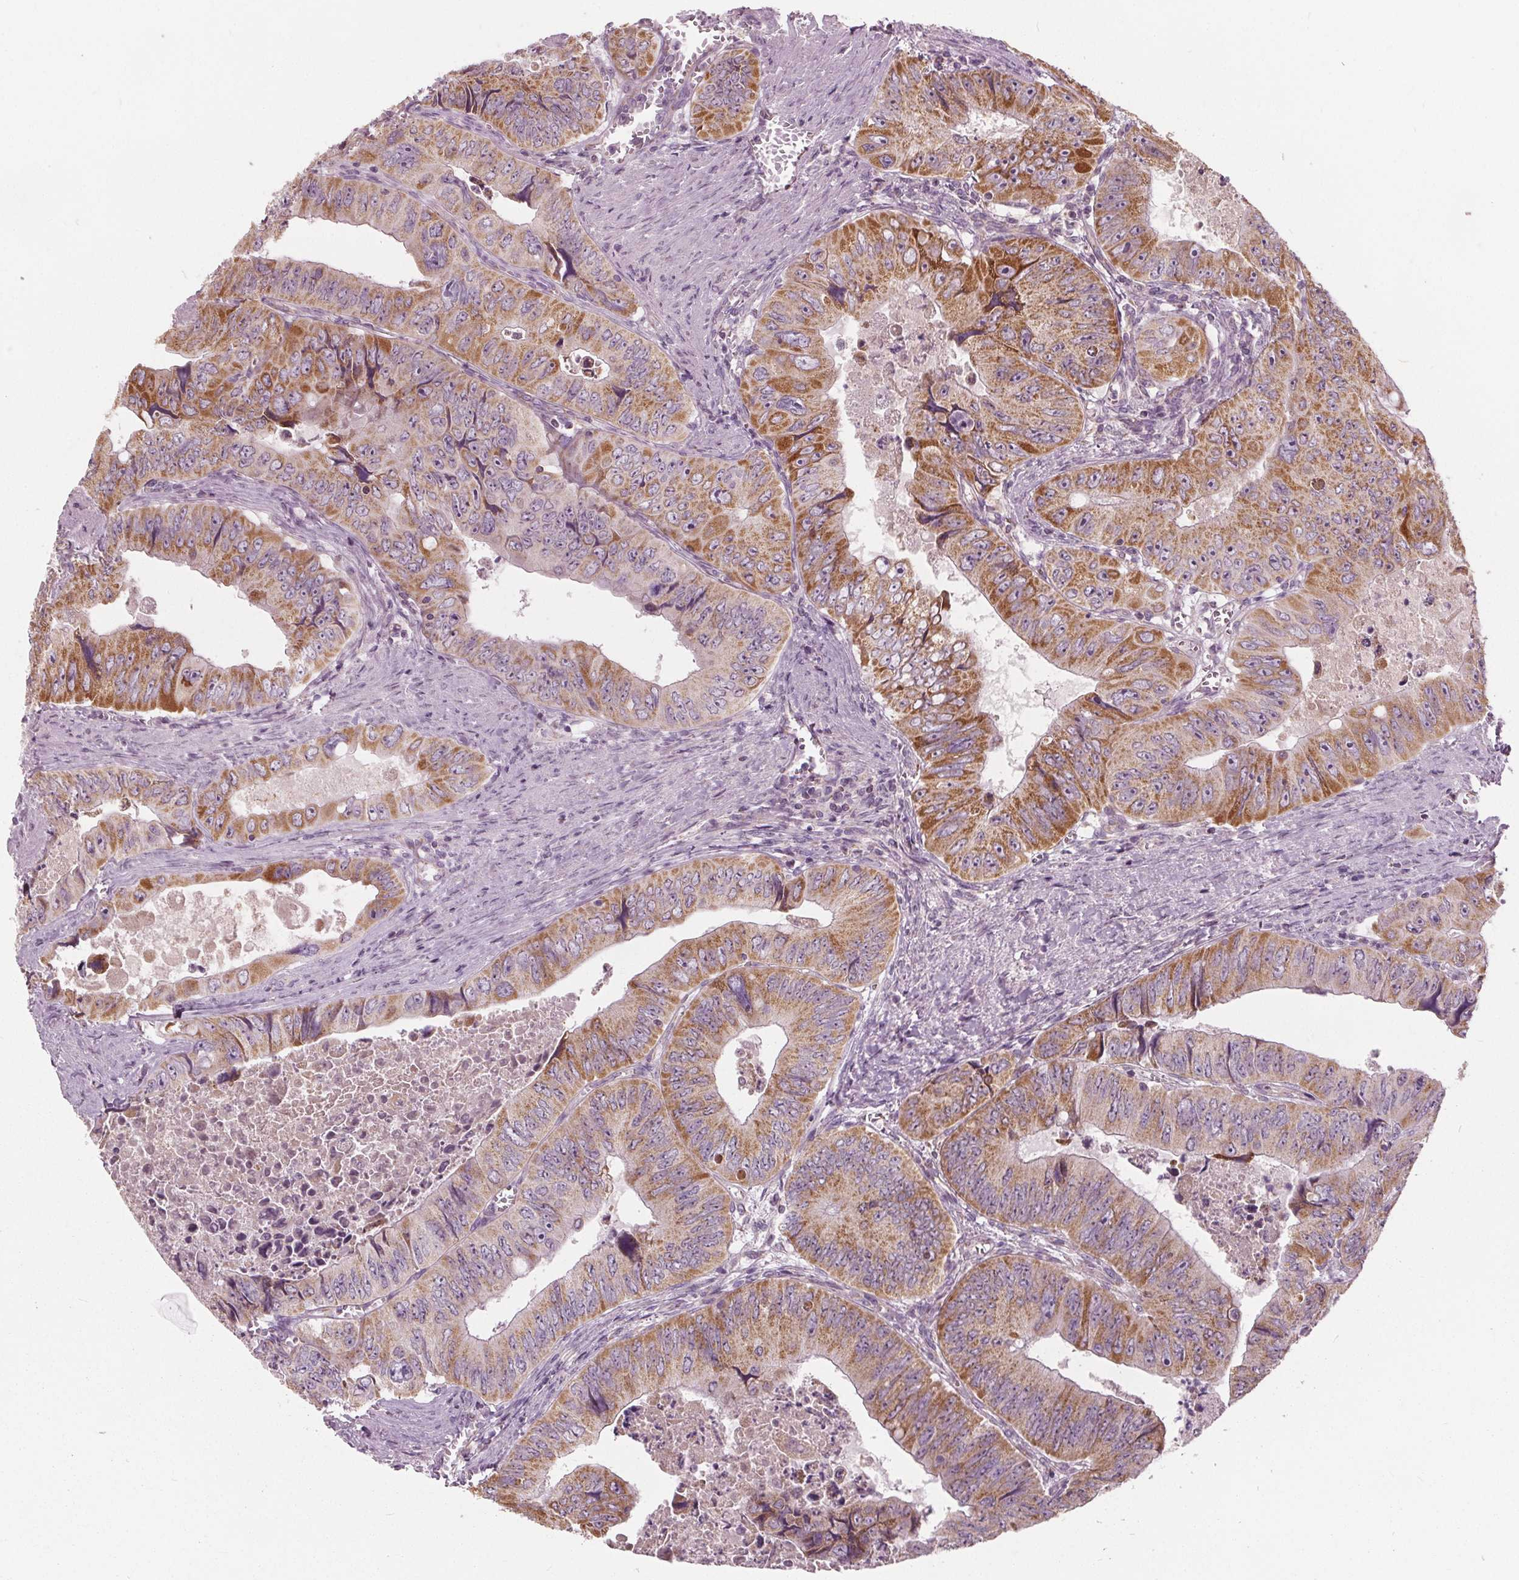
{"staining": {"intensity": "moderate", "quantity": ">75%", "location": "cytoplasmic/membranous"}, "tissue": "colorectal cancer", "cell_type": "Tumor cells", "image_type": "cancer", "snomed": [{"axis": "morphology", "description": "Adenocarcinoma, NOS"}, {"axis": "topography", "description": "Colon"}], "caption": "Moderate cytoplasmic/membranous protein positivity is seen in approximately >75% of tumor cells in colorectal adenocarcinoma. (IHC, brightfield microscopy, high magnification).", "gene": "ECI2", "patient": {"sex": "female", "age": 84}}